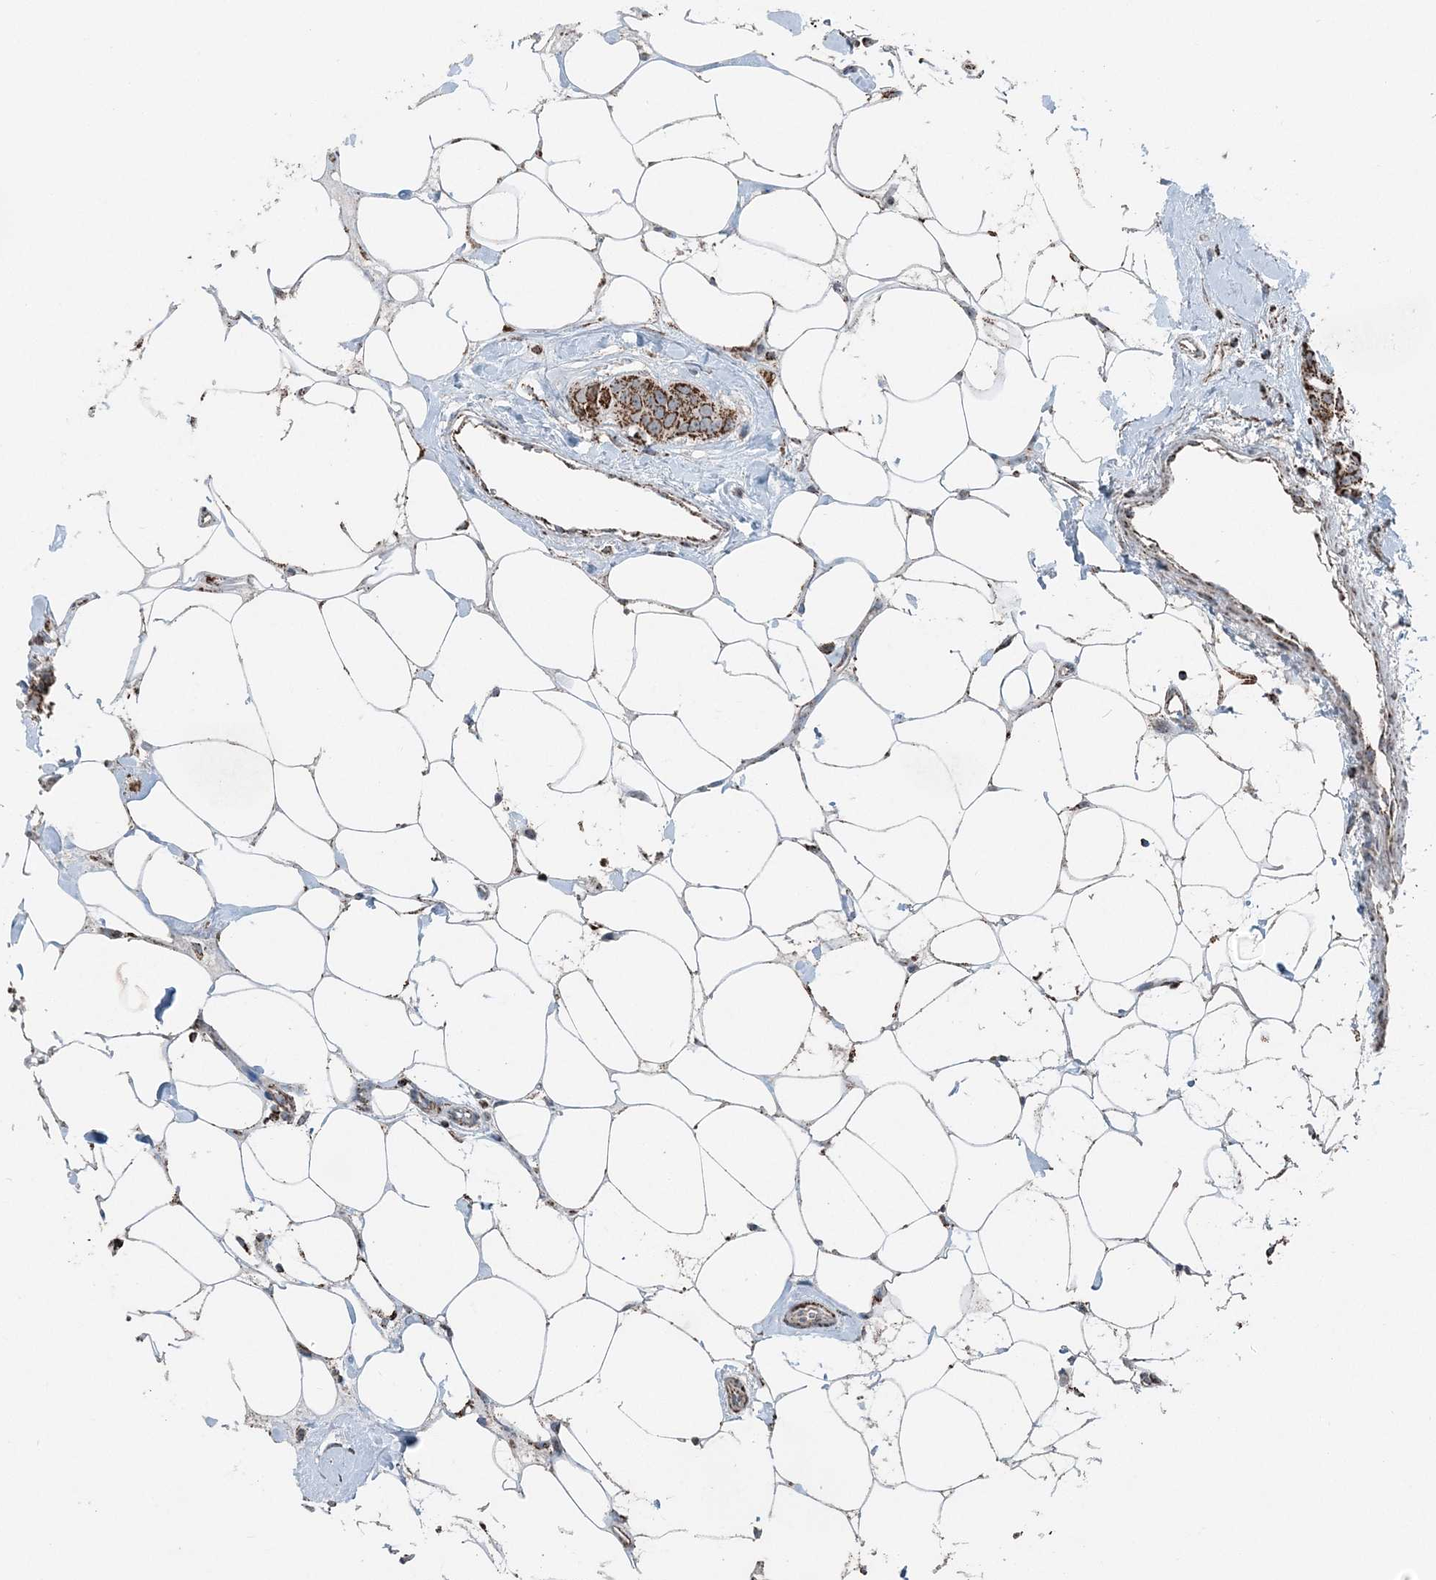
{"staining": {"intensity": "strong", "quantity": ">75%", "location": "cytoplasmic/membranous"}, "tissue": "breast cancer", "cell_type": "Tumor cells", "image_type": "cancer", "snomed": [{"axis": "morphology", "description": "Normal tissue, NOS"}, {"axis": "morphology", "description": "Duct carcinoma"}, {"axis": "topography", "description": "Breast"}], "caption": "Strong cytoplasmic/membranous protein staining is present in about >75% of tumor cells in invasive ductal carcinoma (breast).", "gene": "SUCLG1", "patient": {"sex": "female", "age": 39}}